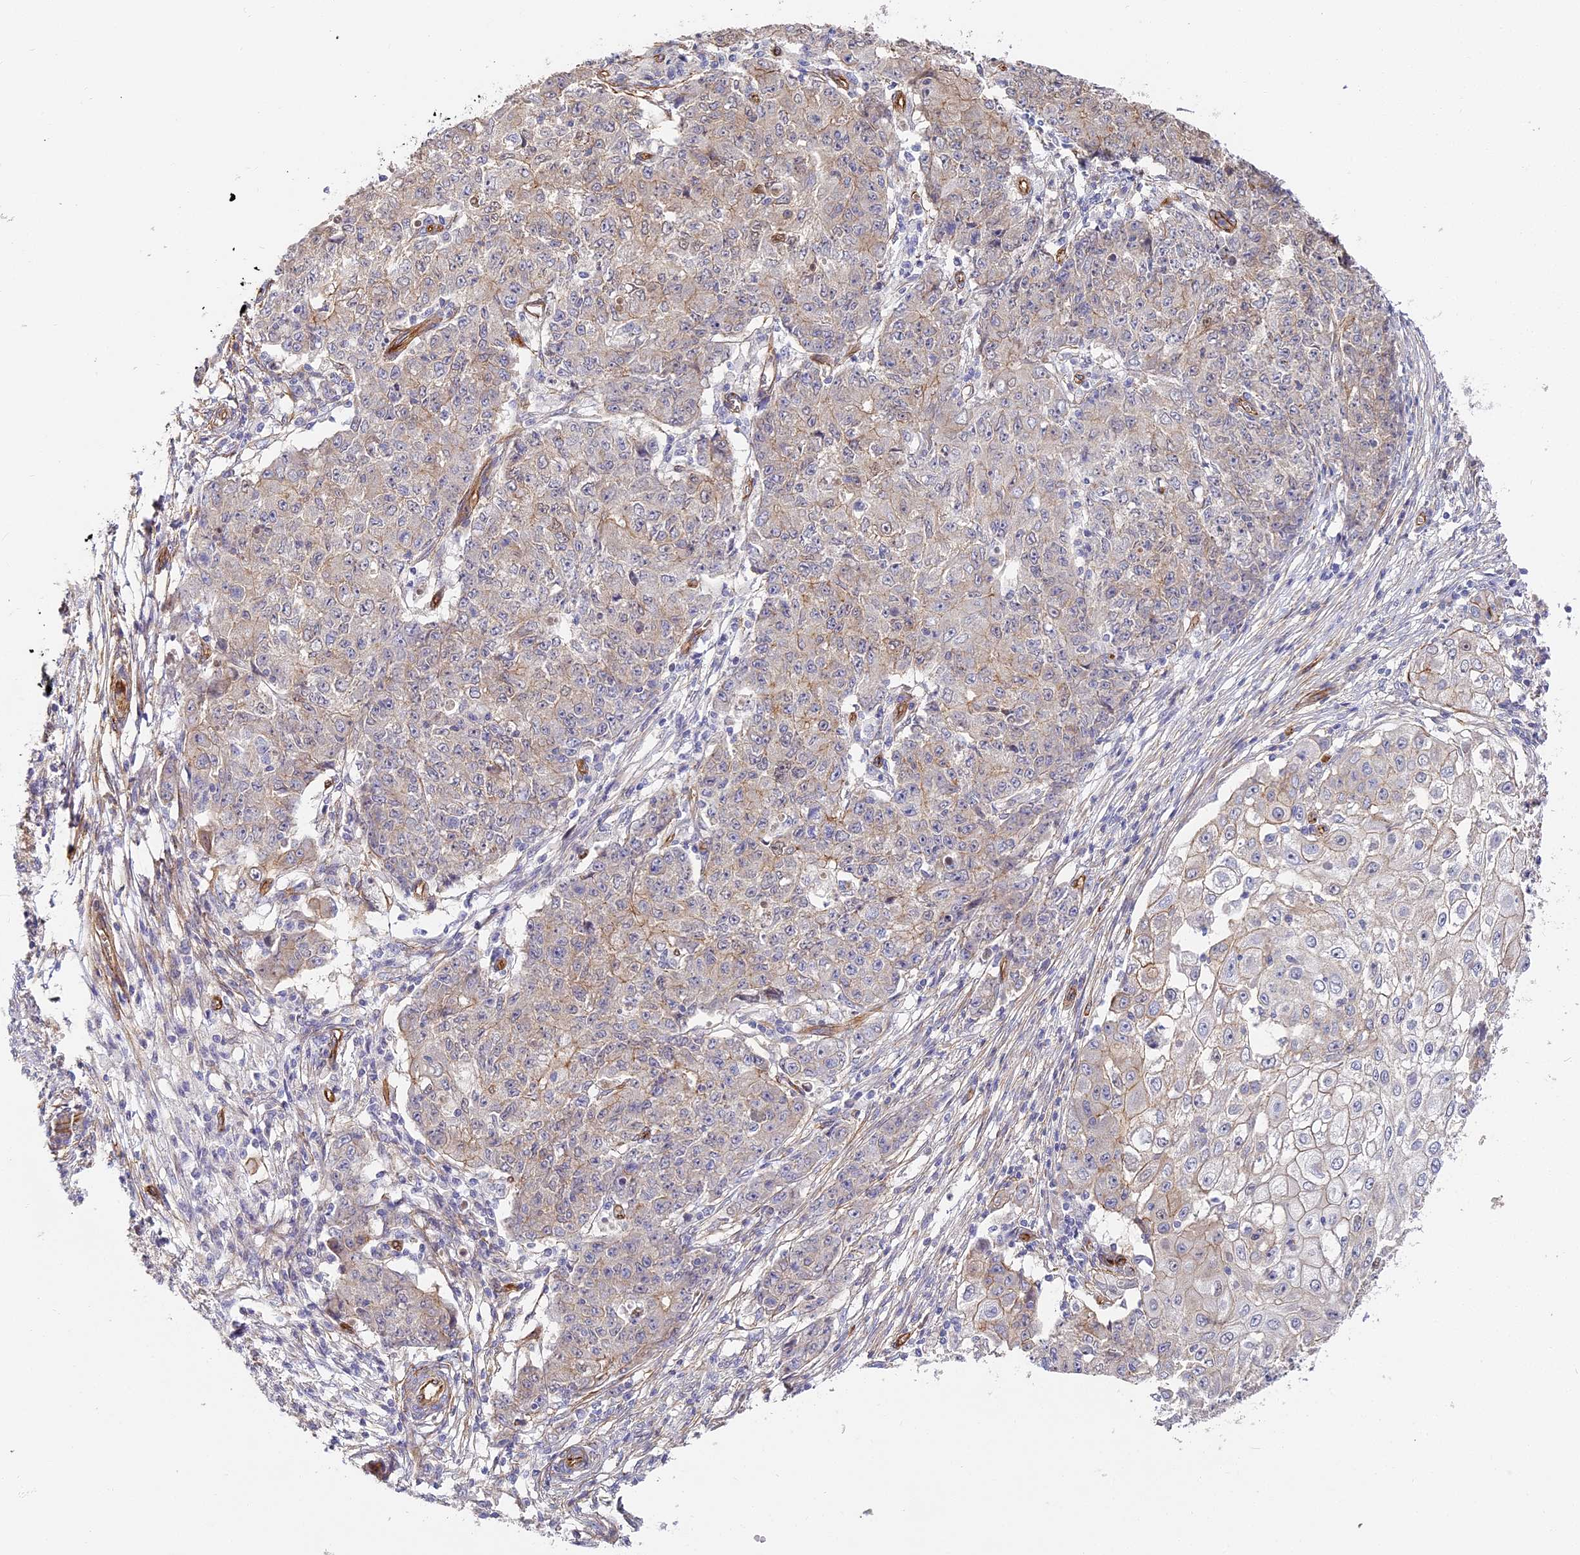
{"staining": {"intensity": "weak", "quantity": "<25%", "location": "cytoplasmic/membranous"}, "tissue": "ovarian cancer", "cell_type": "Tumor cells", "image_type": "cancer", "snomed": [{"axis": "morphology", "description": "Carcinoma, endometroid"}, {"axis": "topography", "description": "Ovary"}], "caption": "Tumor cells are negative for protein expression in human endometroid carcinoma (ovarian). (DAB (3,3'-diaminobenzidine) IHC with hematoxylin counter stain).", "gene": "CCDC30", "patient": {"sex": "female", "age": 42}}